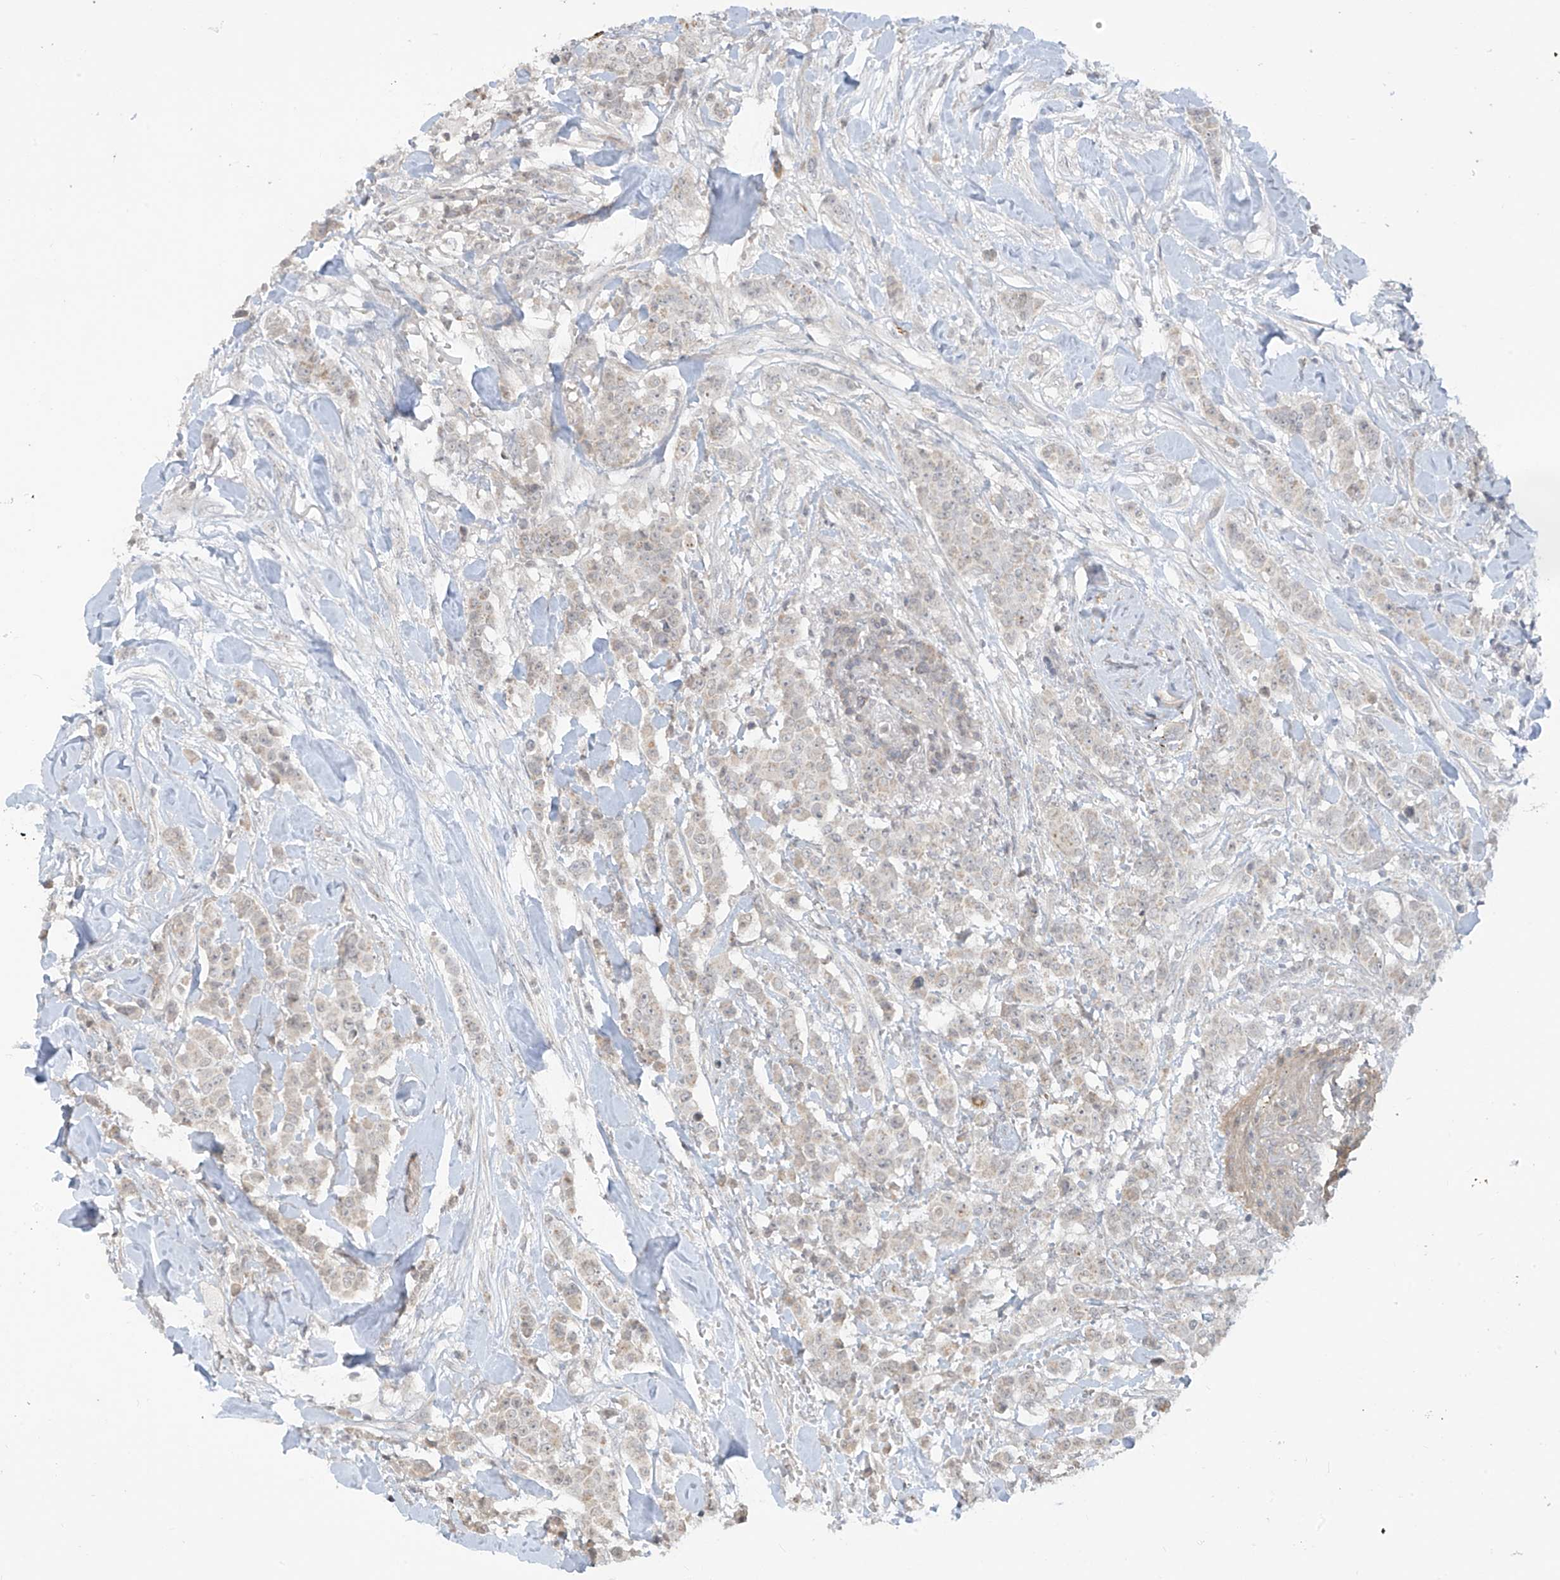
{"staining": {"intensity": "weak", "quantity": "25%-75%", "location": "cytoplasmic/membranous"}, "tissue": "breast cancer", "cell_type": "Tumor cells", "image_type": "cancer", "snomed": [{"axis": "morphology", "description": "Duct carcinoma"}, {"axis": "topography", "description": "Breast"}], "caption": "Human breast cancer (infiltrating ductal carcinoma) stained for a protein (brown) demonstrates weak cytoplasmic/membranous positive positivity in about 25%-75% of tumor cells.", "gene": "DGKQ", "patient": {"sex": "female", "age": 40}}